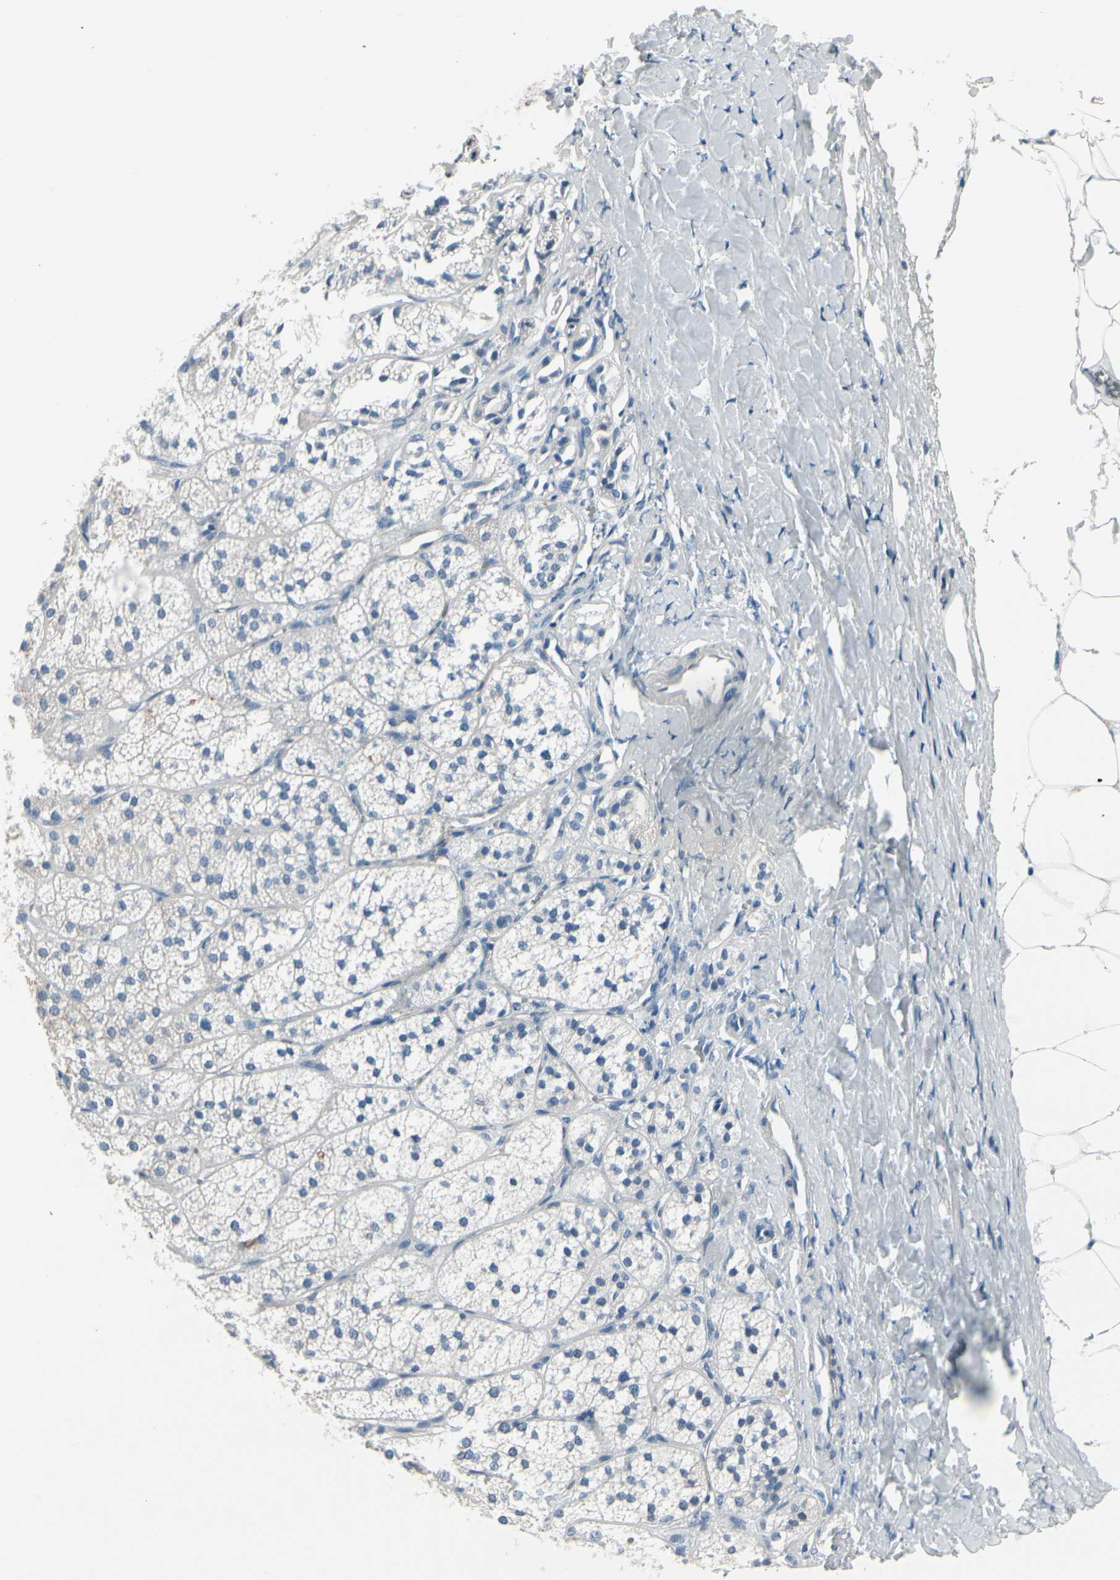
{"staining": {"intensity": "moderate", "quantity": "<25%", "location": "cytoplasmic/membranous,nuclear"}, "tissue": "adrenal gland", "cell_type": "Glandular cells", "image_type": "normal", "snomed": [{"axis": "morphology", "description": "Normal tissue, NOS"}, {"axis": "topography", "description": "Adrenal gland"}], "caption": "Adrenal gland stained with immunohistochemistry (IHC) demonstrates moderate cytoplasmic/membranous,nuclear expression in approximately <25% of glandular cells.", "gene": "PGR", "patient": {"sex": "female", "age": 71}}